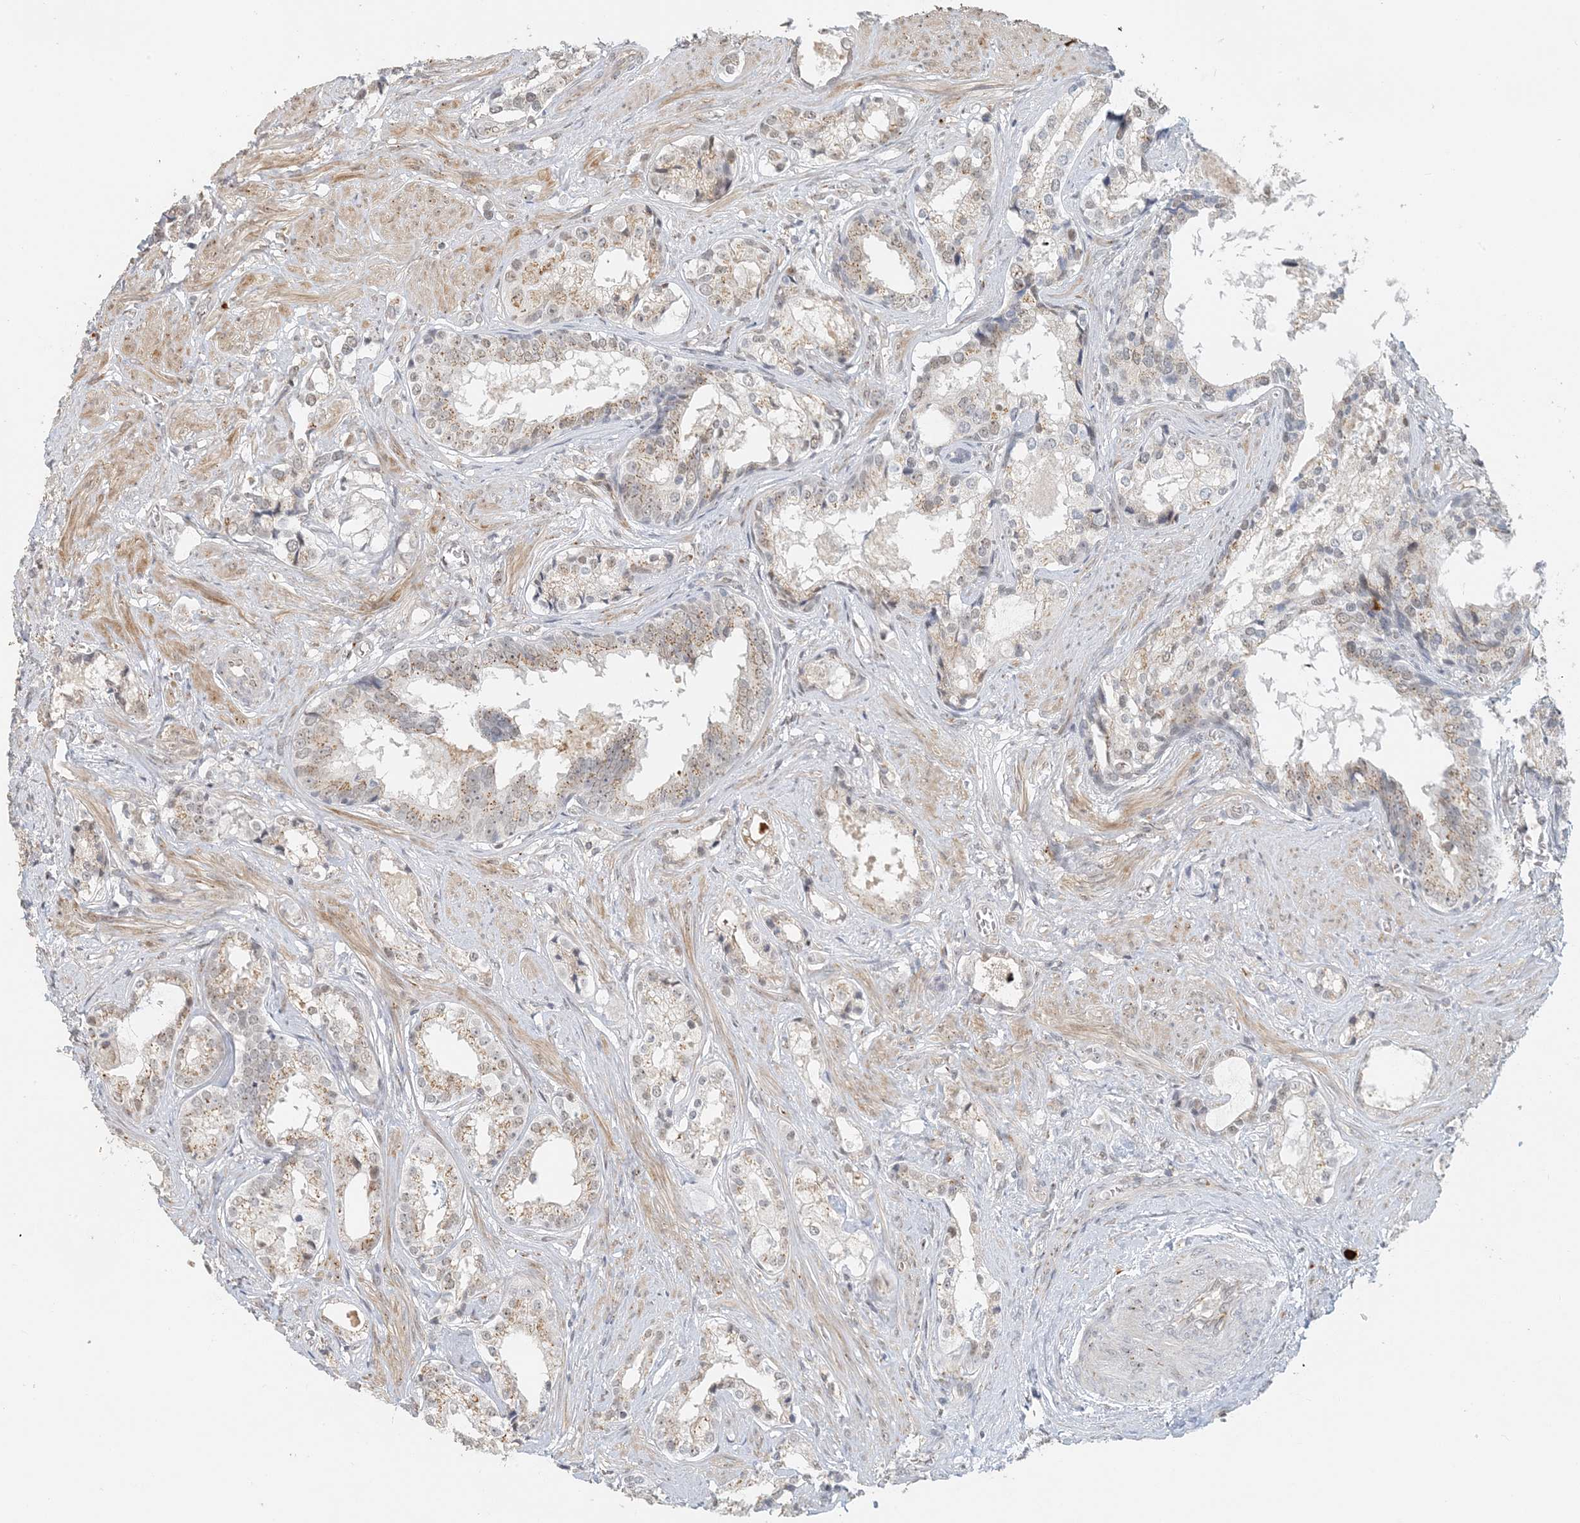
{"staining": {"intensity": "weak", "quantity": "25%-75%", "location": "cytoplasmic/membranous"}, "tissue": "prostate cancer", "cell_type": "Tumor cells", "image_type": "cancer", "snomed": [{"axis": "morphology", "description": "Adenocarcinoma, High grade"}, {"axis": "topography", "description": "Prostate"}], "caption": "Protein staining displays weak cytoplasmic/membranous positivity in about 25%-75% of tumor cells in prostate cancer (adenocarcinoma (high-grade)). (Brightfield microscopy of DAB IHC at high magnification).", "gene": "ZCCHC4", "patient": {"sex": "male", "age": 58}}